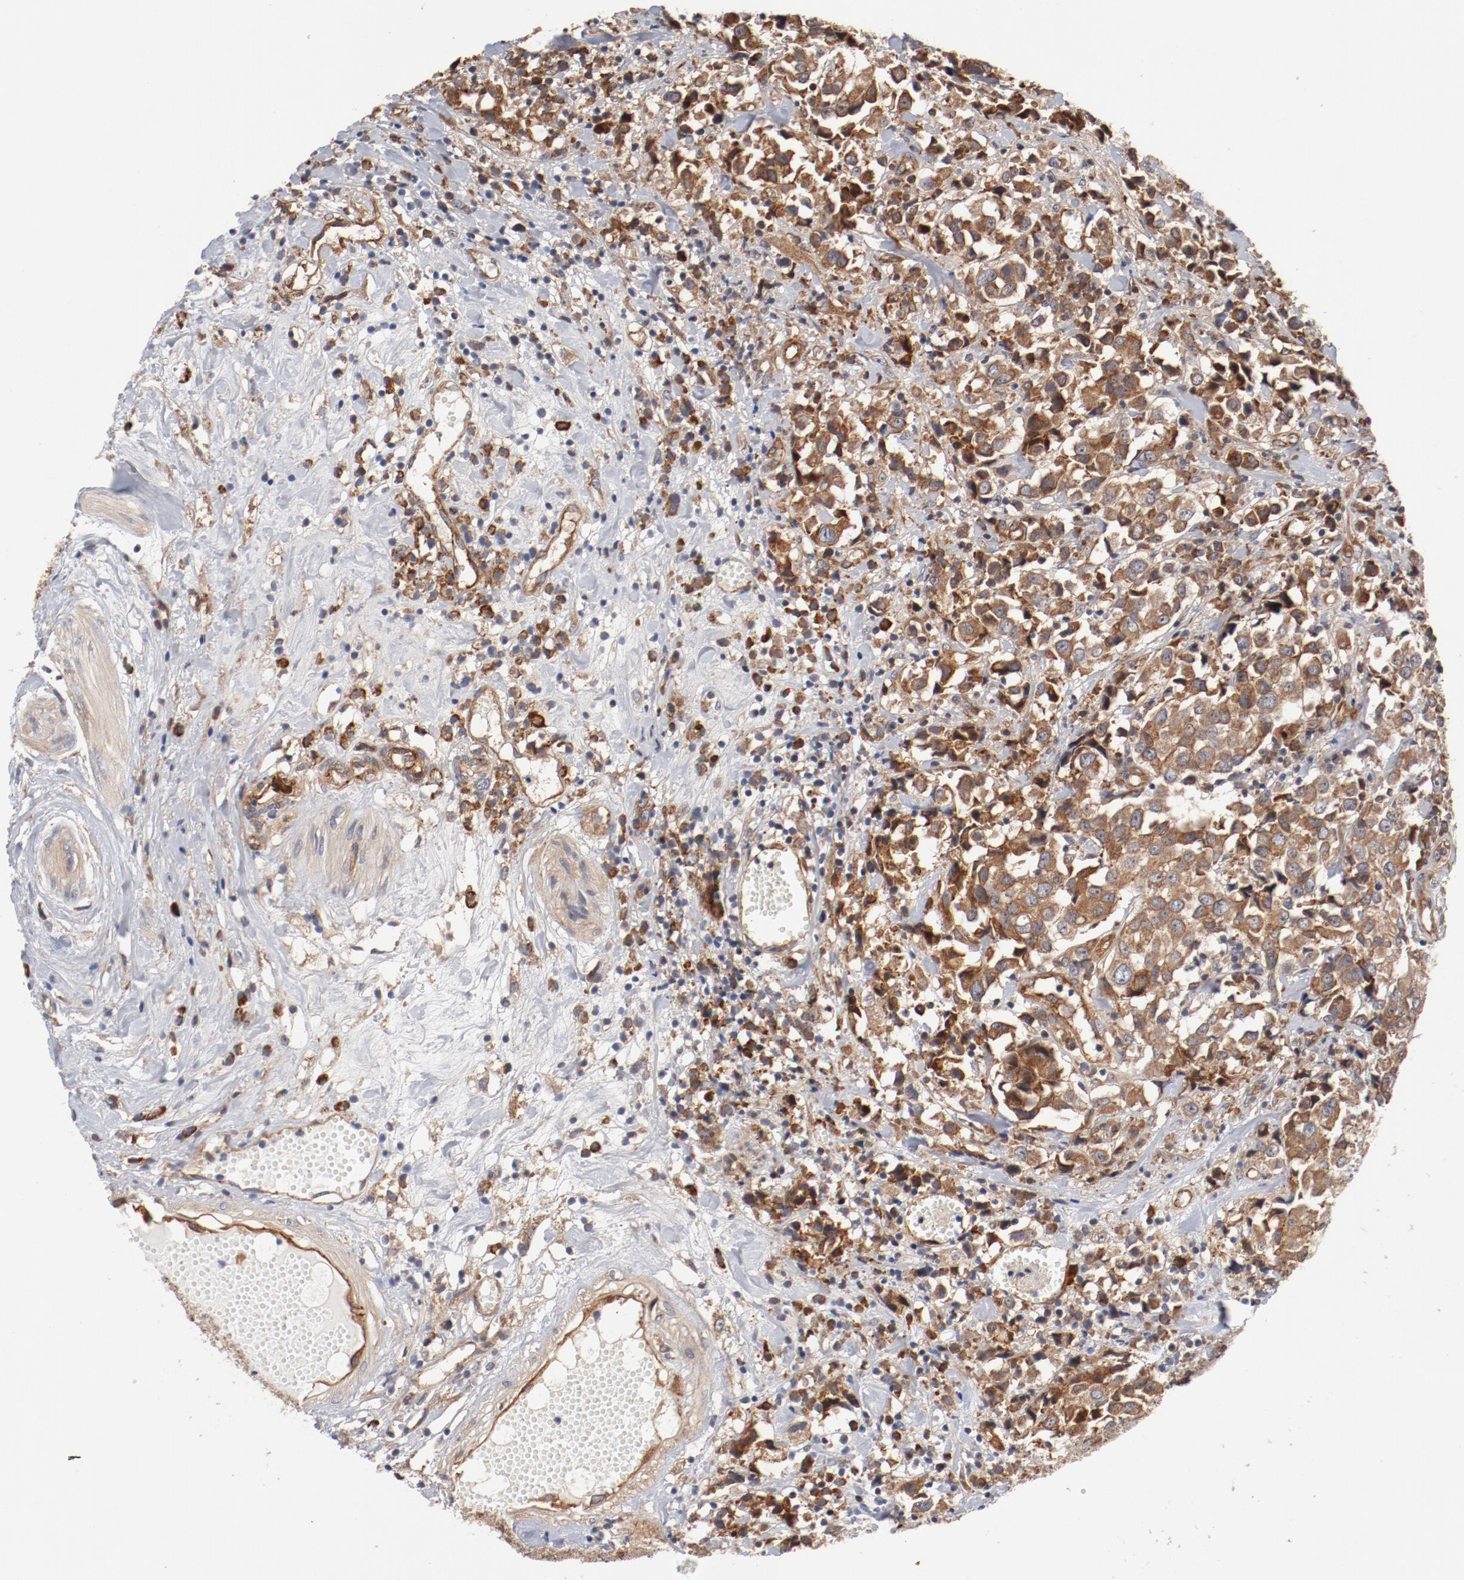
{"staining": {"intensity": "moderate", "quantity": ">75%", "location": "cytoplasmic/membranous"}, "tissue": "urothelial cancer", "cell_type": "Tumor cells", "image_type": "cancer", "snomed": [{"axis": "morphology", "description": "Urothelial carcinoma, High grade"}, {"axis": "topography", "description": "Urinary bladder"}], "caption": "Protein expression analysis of high-grade urothelial carcinoma shows moderate cytoplasmic/membranous staining in about >75% of tumor cells.", "gene": "PITPNM2", "patient": {"sex": "female", "age": 75}}